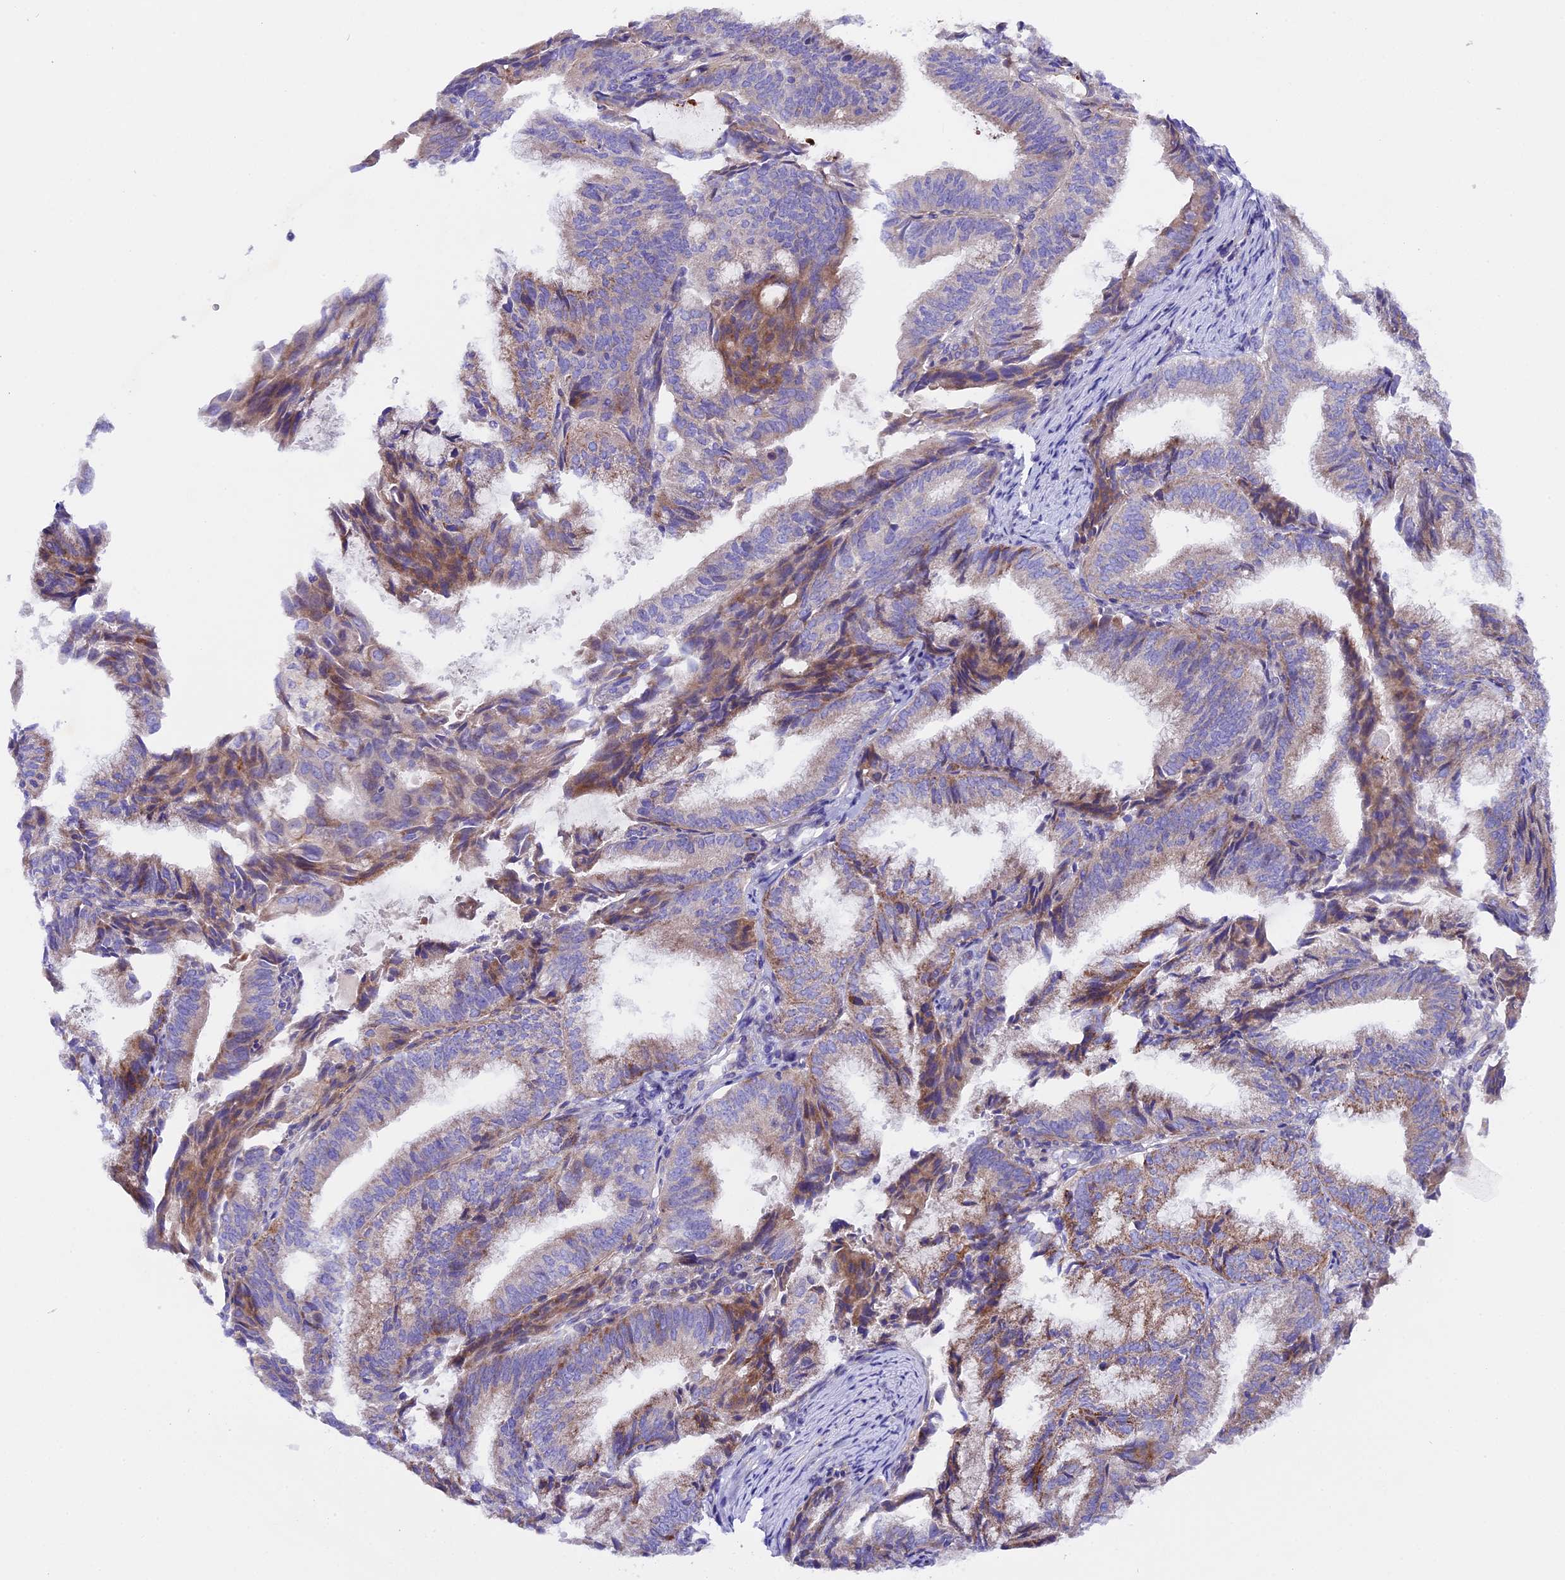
{"staining": {"intensity": "moderate", "quantity": "25%-75%", "location": "cytoplasmic/membranous"}, "tissue": "endometrial cancer", "cell_type": "Tumor cells", "image_type": "cancer", "snomed": [{"axis": "morphology", "description": "Adenocarcinoma, NOS"}, {"axis": "topography", "description": "Endometrium"}], "caption": "Protein expression analysis of endometrial cancer shows moderate cytoplasmic/membranous expression in about 25%-75% of tumor cells. The staining is performed using DAB brown chromogen to label protein expression. The nuclei are counter-stained blue using hematoxylin.", "gene": "PIGU", "patient": {"sex": "female", "age": 49}}